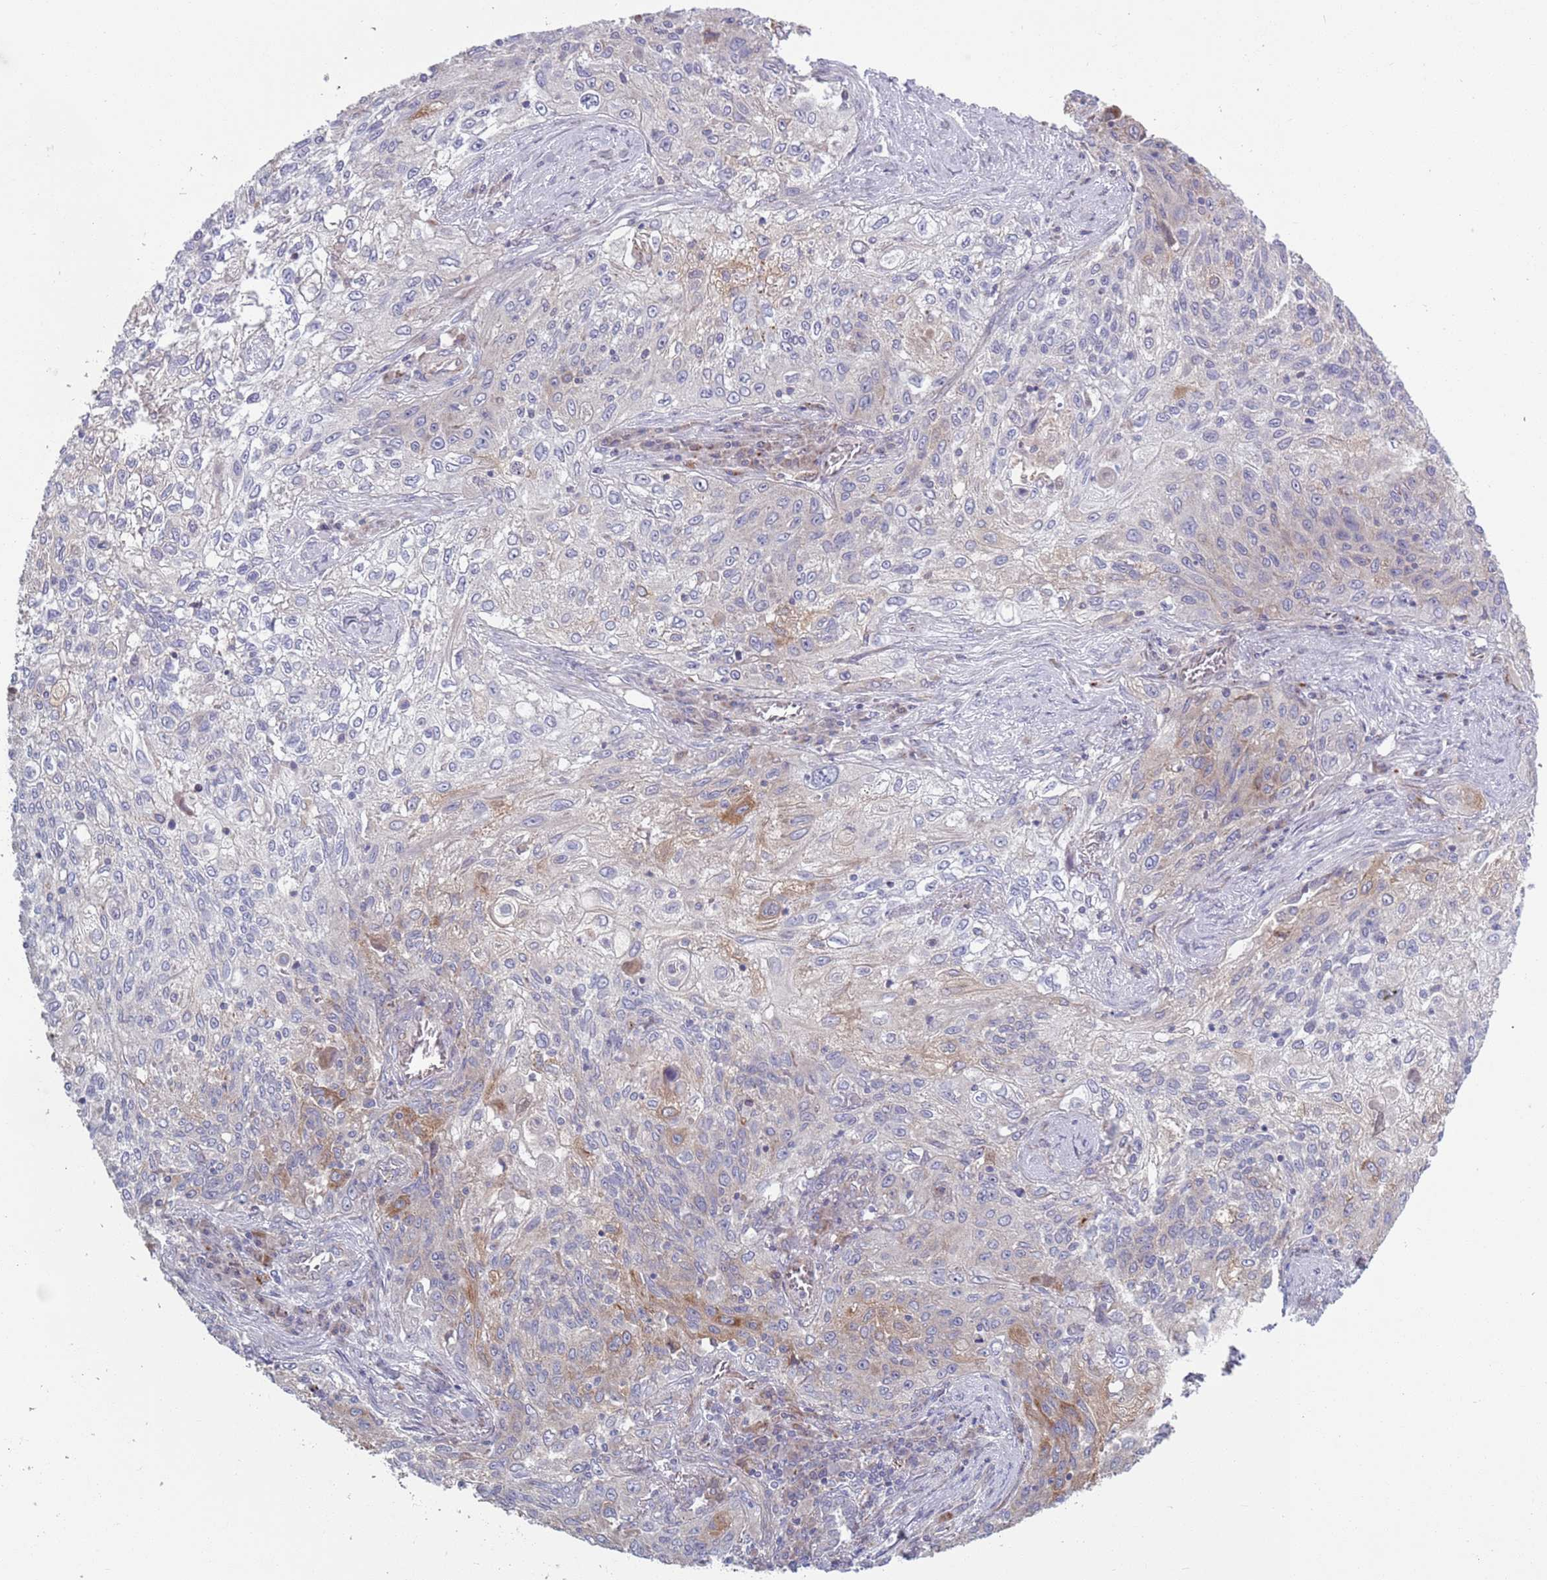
{"staining": {"intensity": "weak", "quantity": "<25%", "location": "cytoplasmic/membranous"}, "tissue": "lung cancer", "cell_type": "Tumor cells", "image_type": "cancer", "snomed": [{"axis": "morphology", "description": "Squamous cell carcinoma, NOS"}, {"axis": "topography", "description": "Lung"}], "caption": "Immunohistochemistry (IHC) micrograph of human squamous cell carcinoma (lung) stained for a protein (brown), which shows no expression in tumor cells. Brightfield microscopy of IHC stained with DAB (brown) and hematoxylin (blue), captured at high magnification.", "gene": "TYW1", "patient": {"sex": "female", "age": 69}}